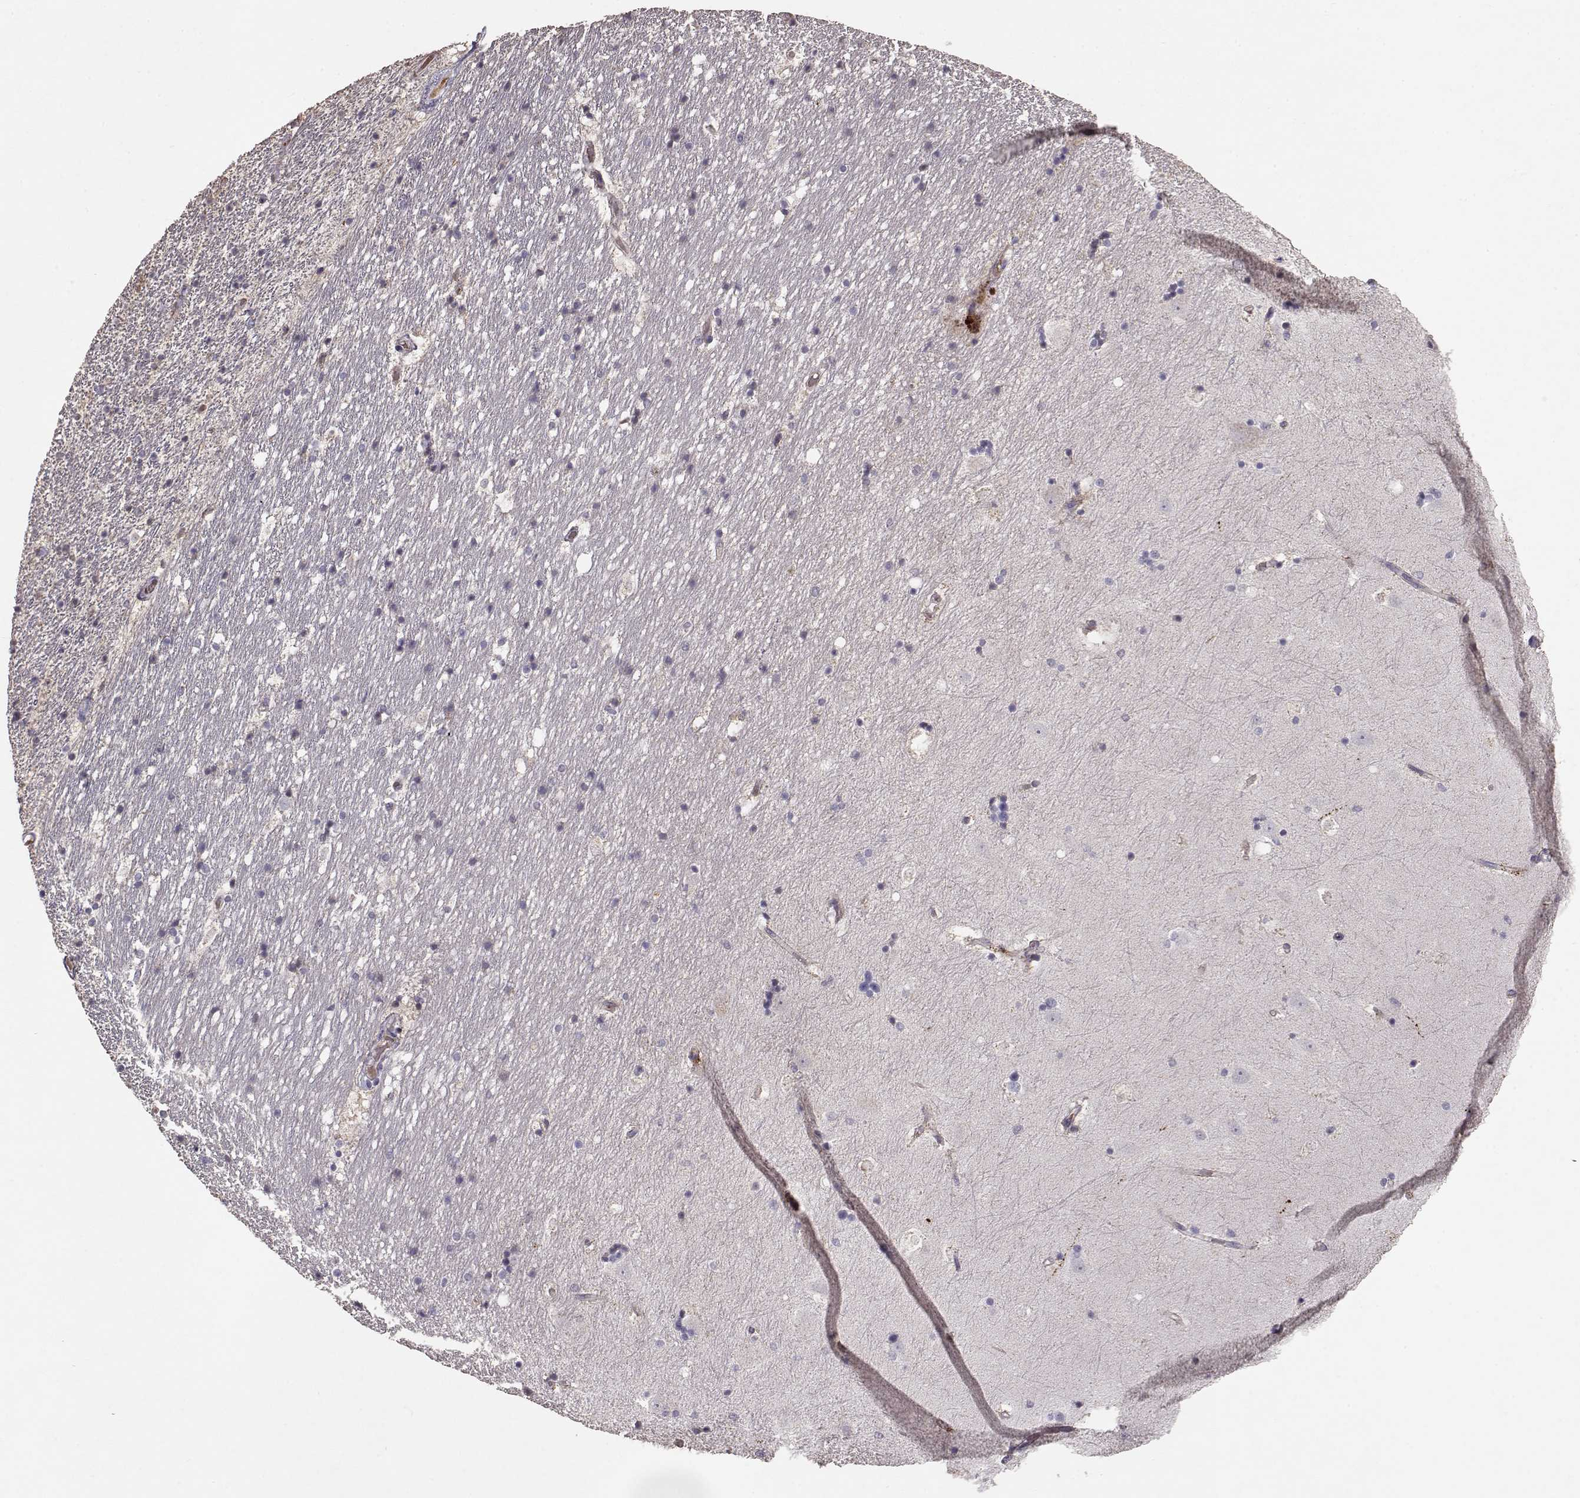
{"staining": {"intensity": "negative", "quantity": "none", "location": "none"}, "tissue": "hippocampus", "cell_type": "Glial cells", "image_type": "normal", "snomed": [{"axis": "morphology", "description": "Normal tissue, NOS"}, {"axis": "topography", "description": "Hippocampus"}], "caption": "DAB (3,3'-diaminobenzidine) immunohistochemical staining of normal human hippocampus exhibits no significant expression in glial cells. (DAB immunohistochemistry (IHC), high magnification).", "gene": "PMCH", "patient": {"sex": "male", "age": 49}}